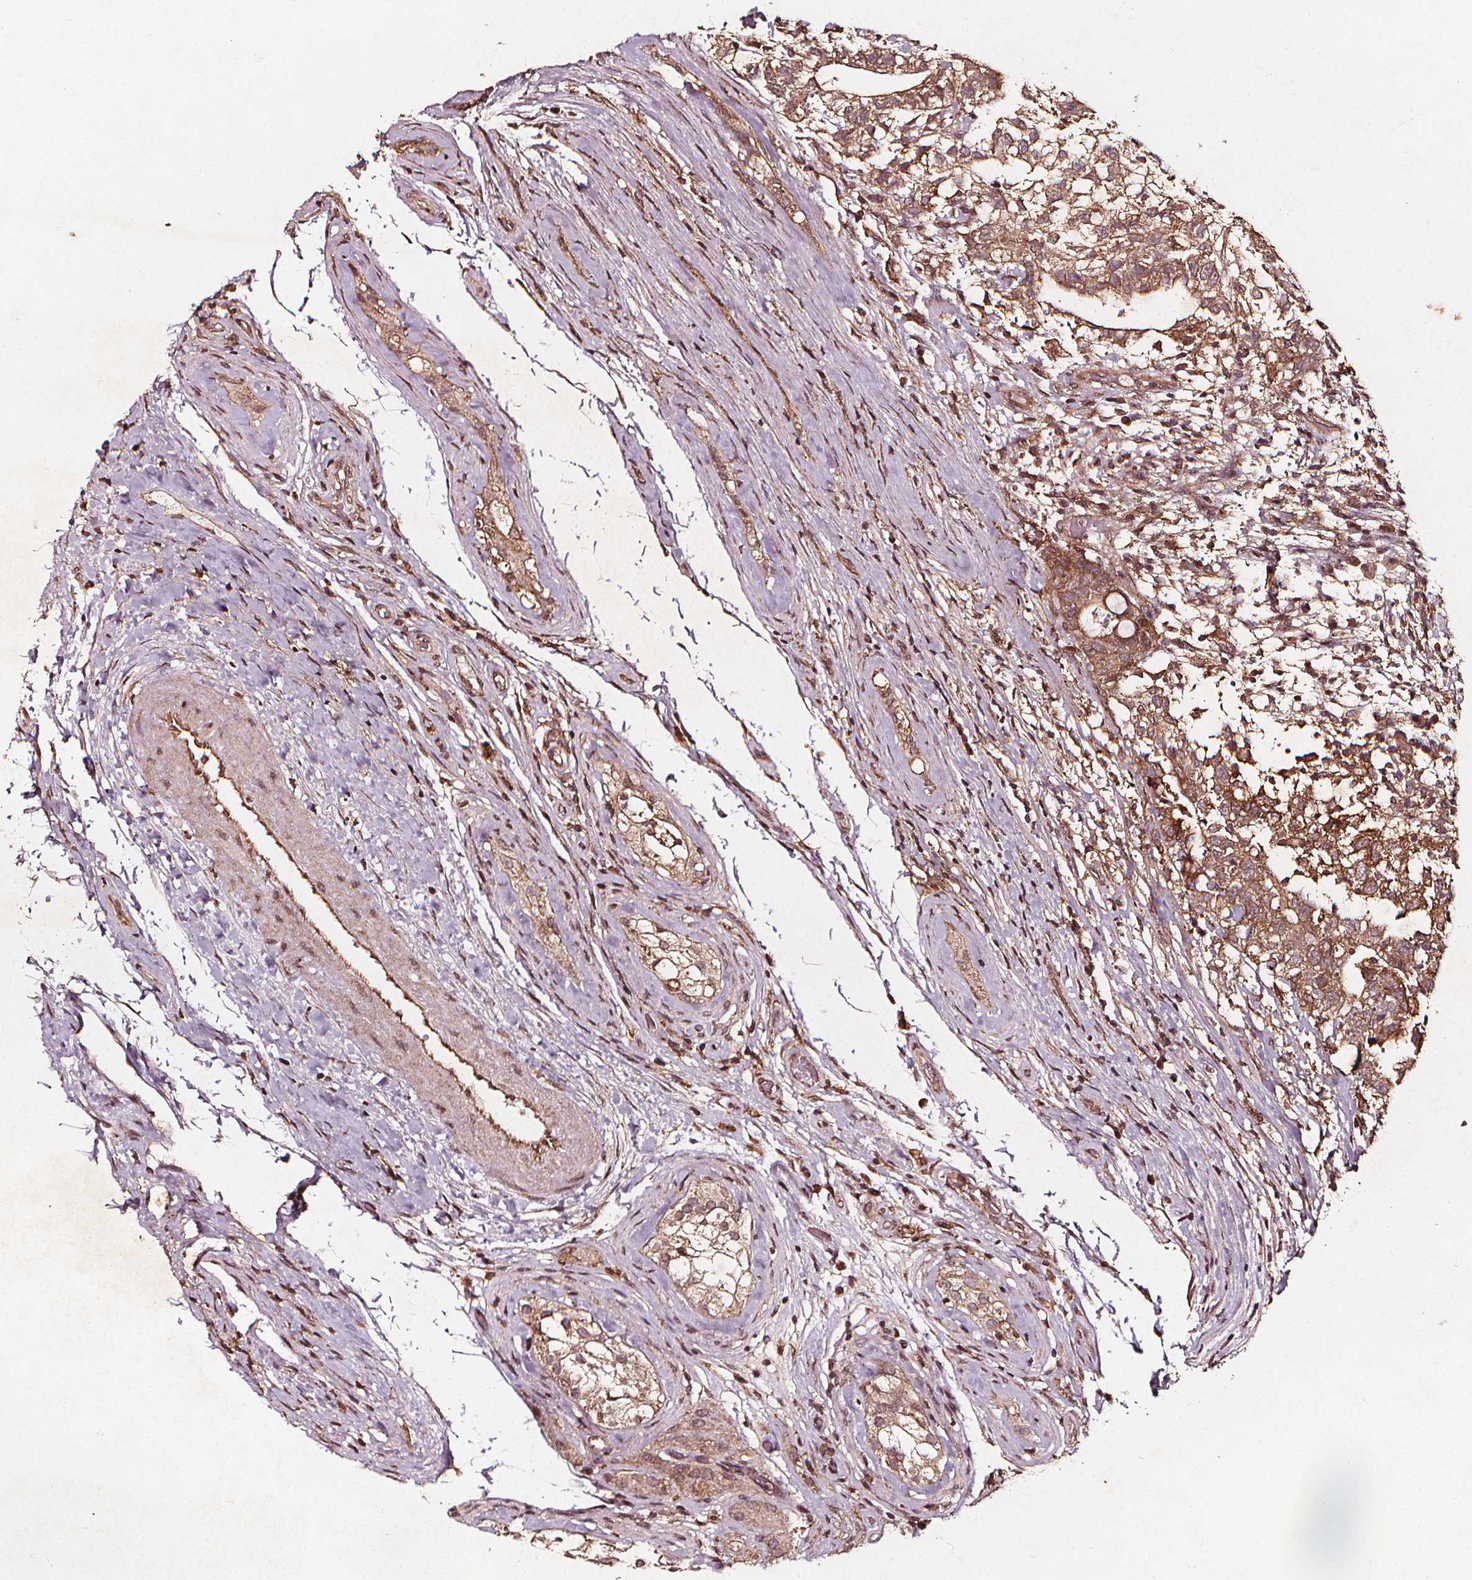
{"staining": {"intensity": "moderate", "quantity": ">75%", "location": "cytoplasmic/membranous"}, "tissue": "testis cancer", "cell_type": "Tumor cells", "image_type": "cancer", "snomed": [{"axis": "morphology", "description": "Seminoma, NOS"}, {"axis": "morphology", "description": "Carcinoma, Embryonal, NOS"}, {"axis": "topography", "description": "Testis"}], "caption": "Protein staining displays moderate cytoplasmic/membranous positivity in about >75% of tumor cells in testis cancer (embryonal carcinoma). The protein is stained brown, and the nuclei are stained in blue (DAB IHC with brightfield microscopy, high magnification).", "gene": "ABCA1", "patient": {"sex": "male", "age": 41}}